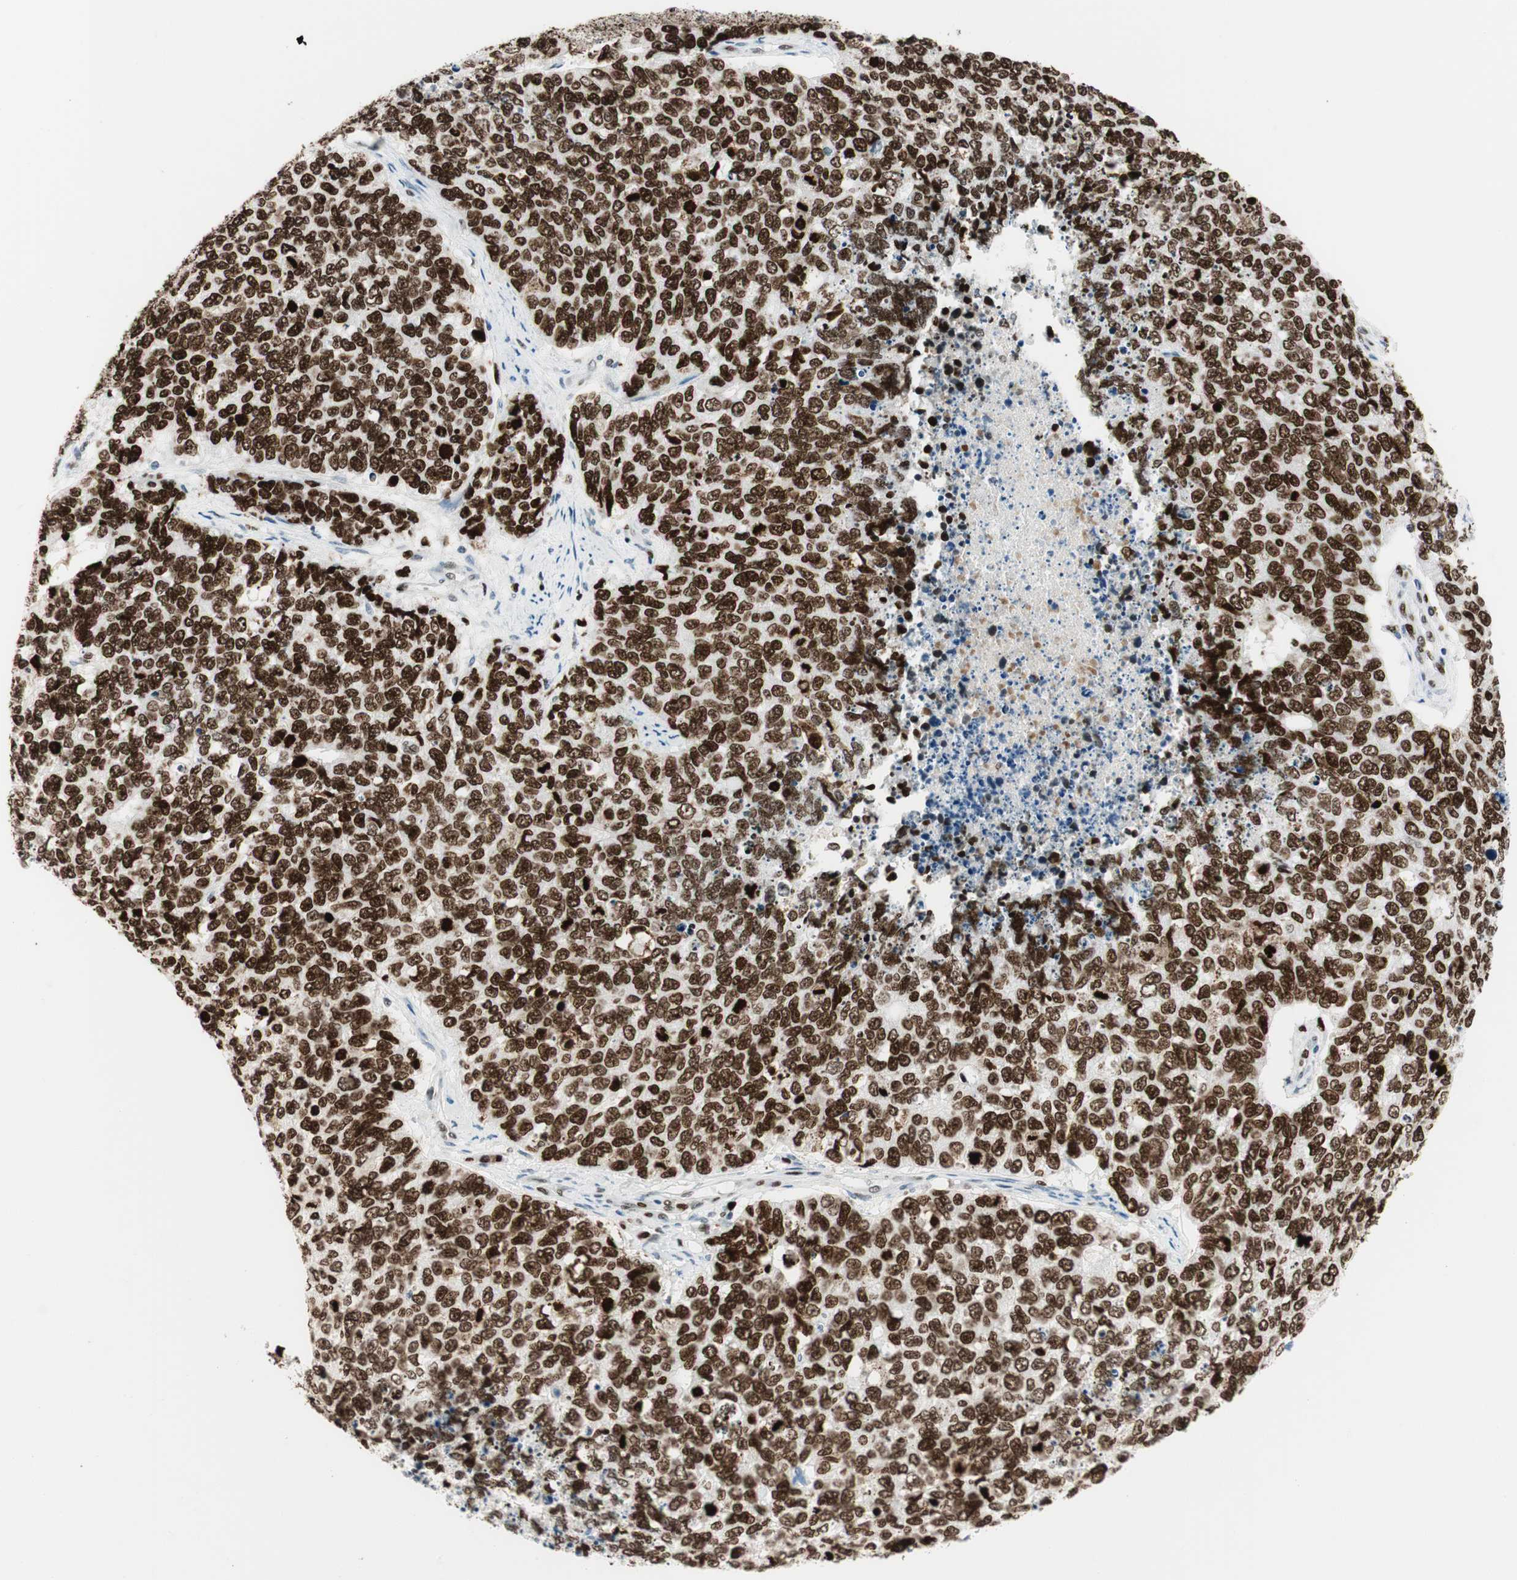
{"staining": {"intensity": "strong", "quantity": ">75%", "location": "nuclear"}, "tissue": "cervical cancer", "cell_type": "Tumor cells", "image_type": "cancer", "snomed": [{"axis": "morphology", "description": "Squamous cell carcinoma, NOS"}, {"axis": "topography", "description": "Cervix"}], "caption": "A high amount of strong nuclear expression is present in approximately >75% of tumor cells in cervical cancer tissue.", "gene": "EZH2", "patient": {"sex": "female", "age": 63}}